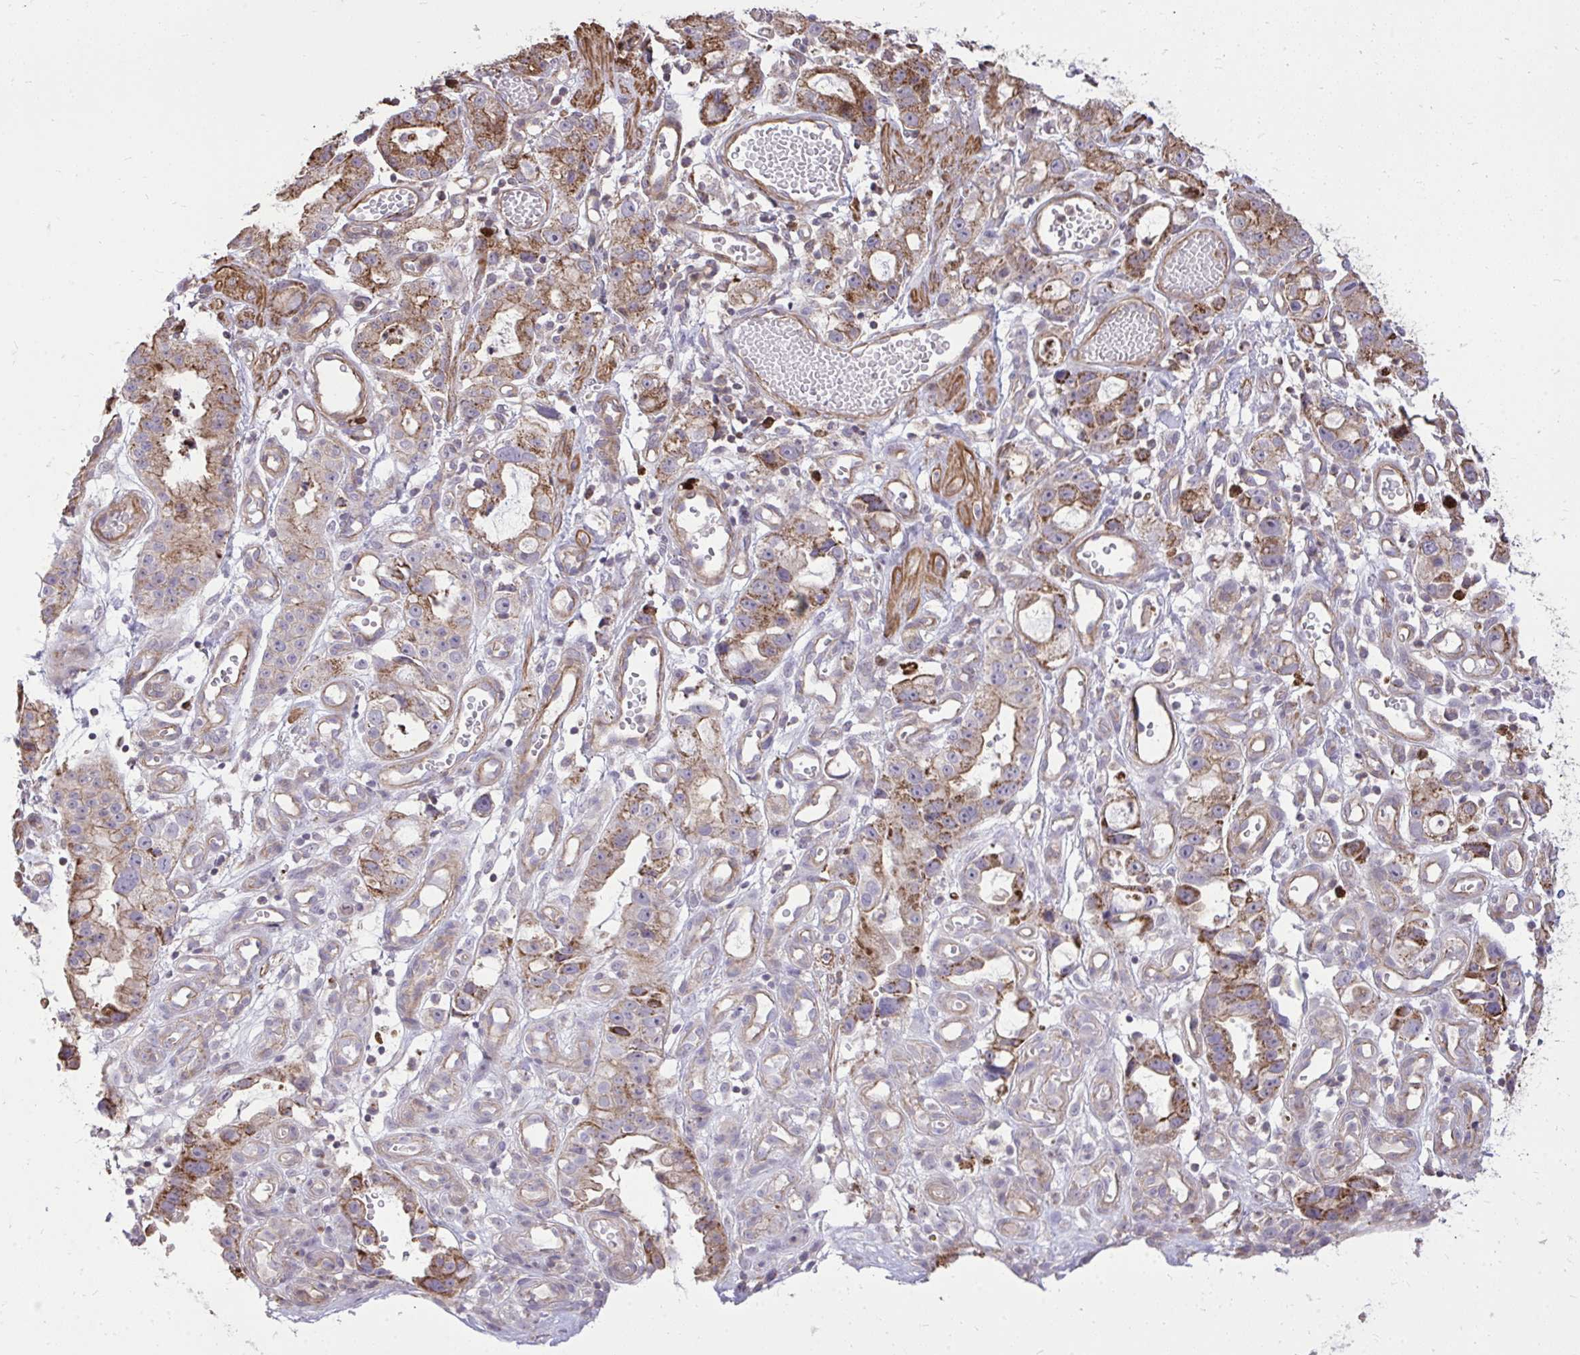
{"staining": {"intensity": "strong", "quantity": "25%-75%", "location": "cytoplasmic/membranous"}, "tissue": "stomach cancer", "cell_type": "Tumor cells", "image_type": "cancer", "snomed": [{"axis": "morphology", "description": "Adenocarcinoma, NOS"}, {"axis": "topography", "description": "Stomach"}], "caption": "Protein analysis of adenocarcinoma (stomach) tissue demonstrates strong cytoplasmic/membranous staining in approximately 25%-75% of tumor cells.", "gene": "SLC7A5", "patient": {"sex": "male", "age": 55}}